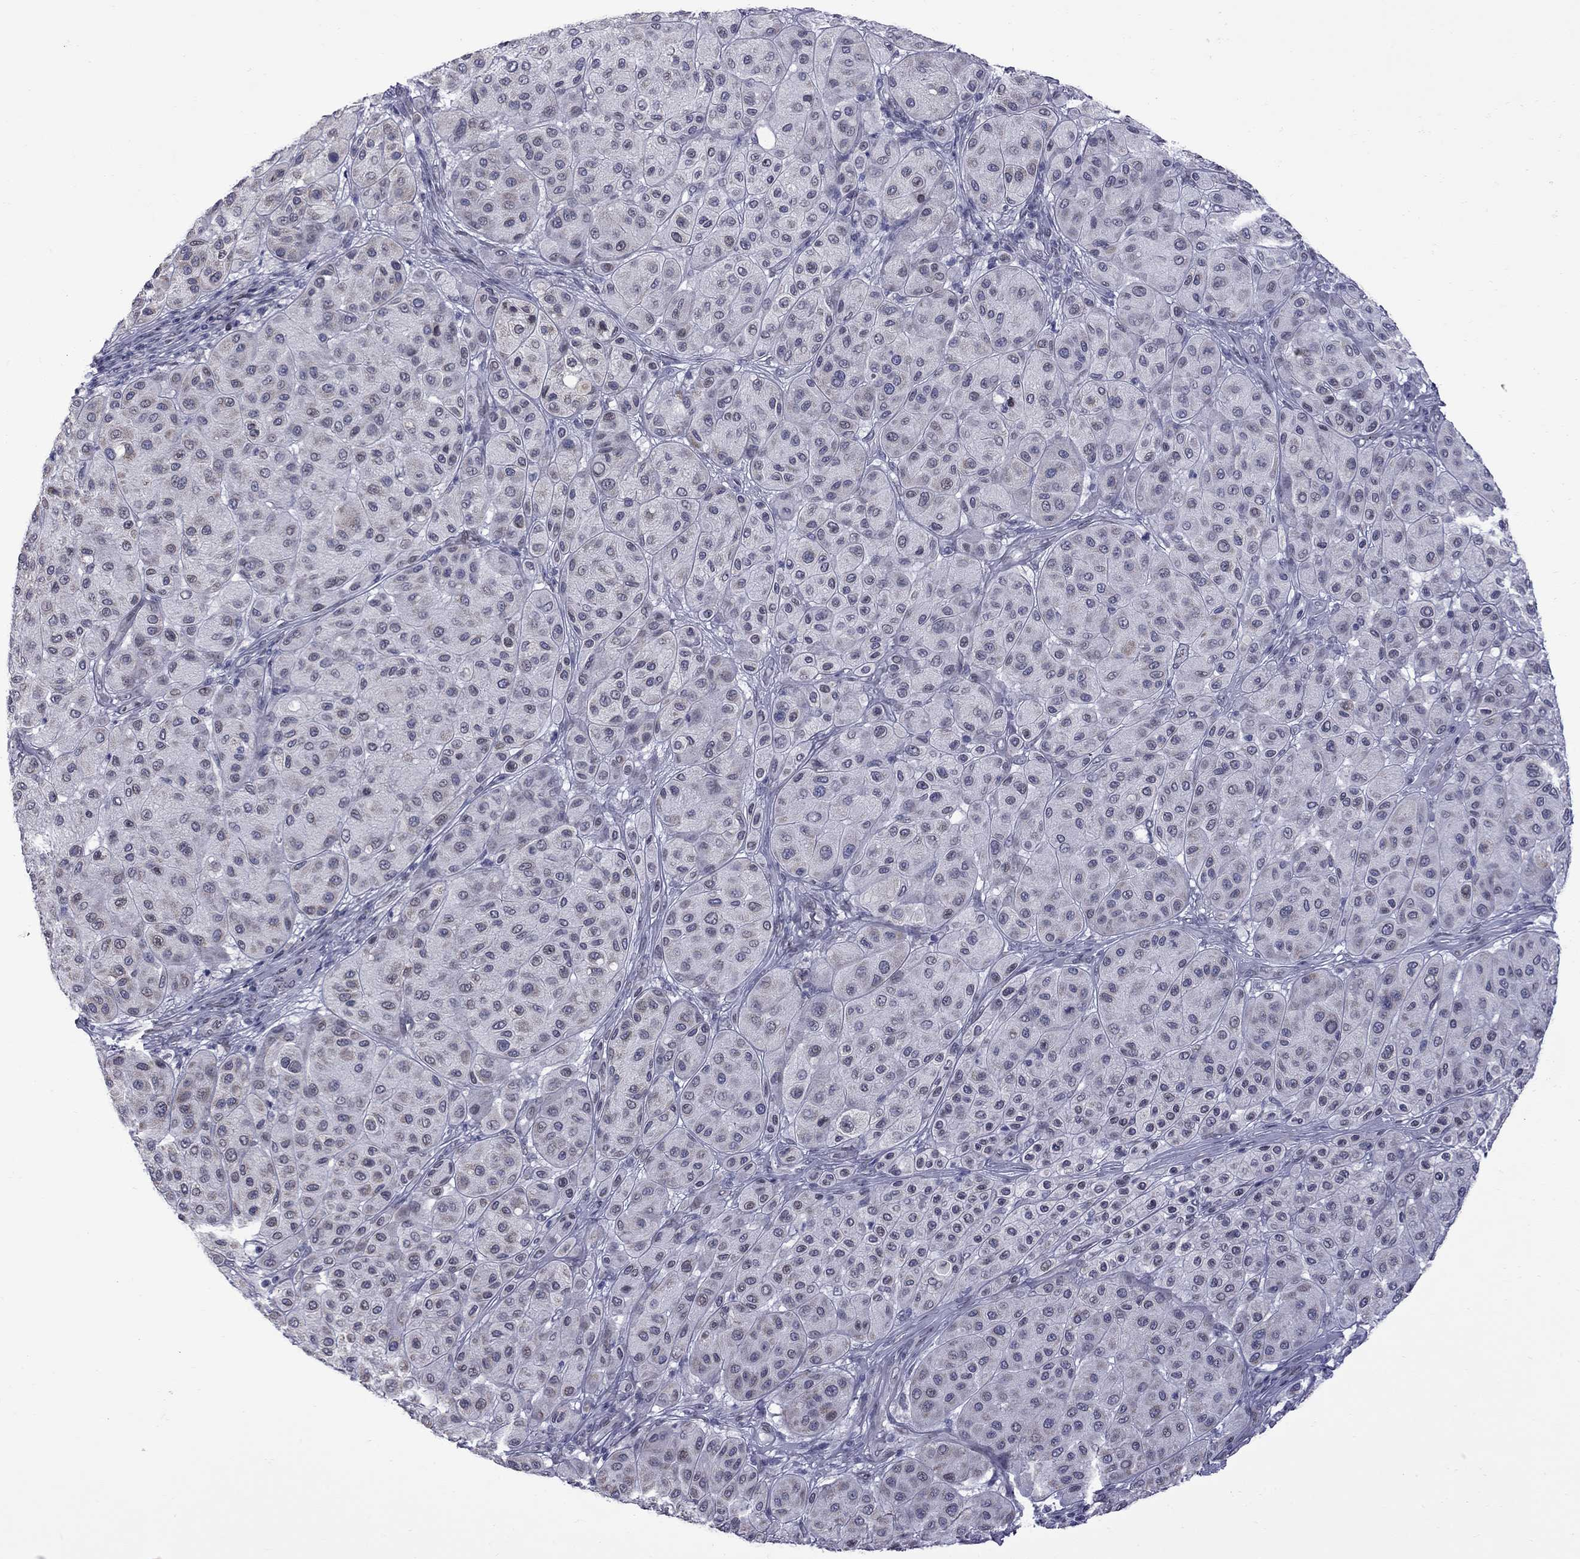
{"staining": {"intensity": "negative", "quantity": "none", "location": "none"}, "tissue": "melanoma", "cell_type": "Tumor cells", "image_type": "cancer", "snomed": [{"axis": "morphology", "description": "Malignant melanoma, Metastatic site"}, {"axis": "topography", "description": "Smooth muscle"}], "caption": "This is an immunohistochemistry micrograph of malignant melanoma (metastatic site). There is no expression in tumor cells.", "gene": "CLTCL1", "patient": {"sex": "male", "age": 41}}